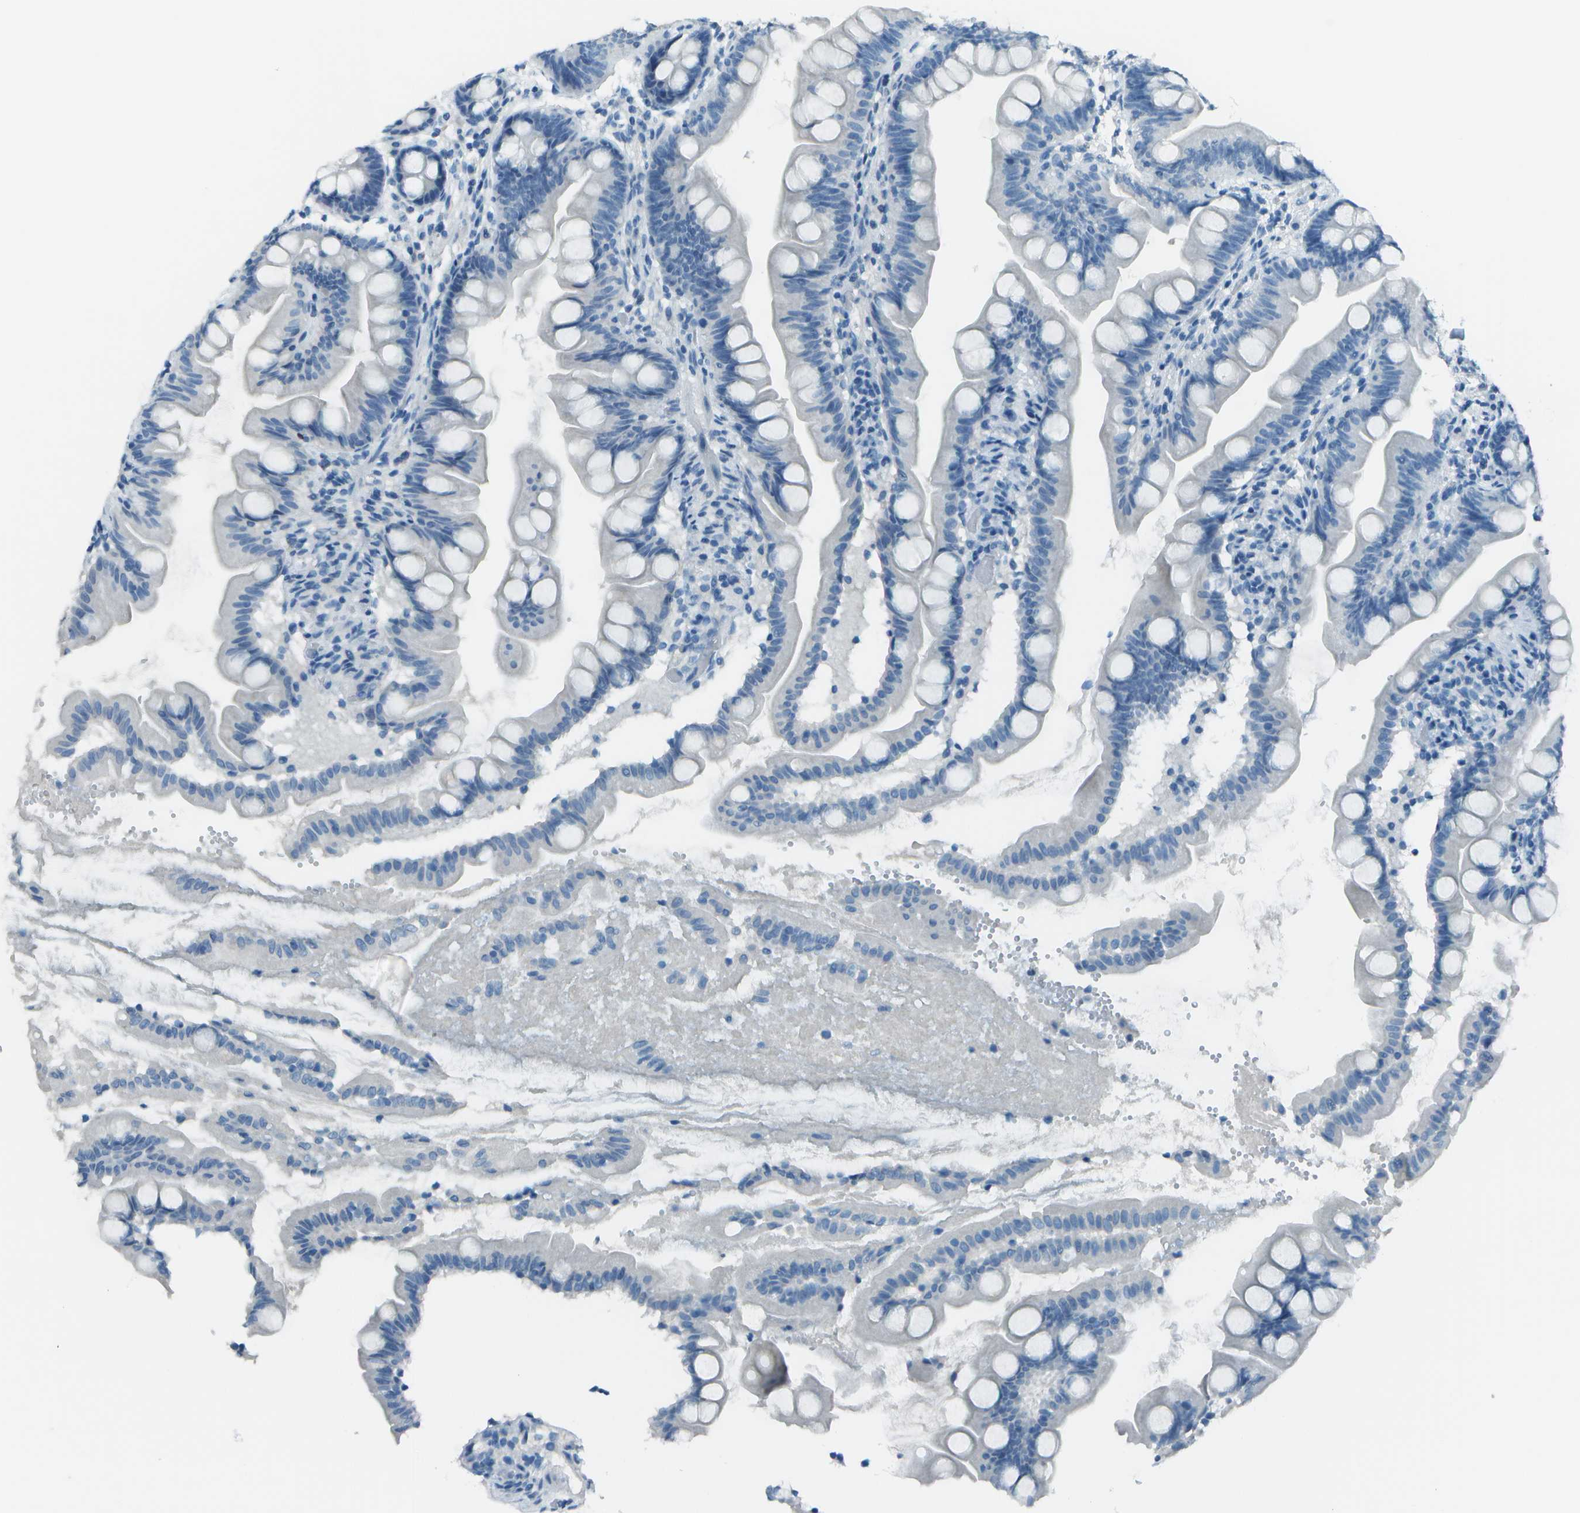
{"staining": {"intensity": "negative", "quantity": "none", "location": "none"}, "tissue": "small intestine", "cell_type": "Glandular cells", "image_type": "normal", "snomed": [{"axis": "morphology", "description": "Normal tissue, NOS"}, {"axis": "topography", "description": "Small intestine"}], "caption": "This is an immunohistochemistry (IHC) image of benign small intestine. There is no staining in glandular cells.", "gene": "FGF1", "patient": {"sex": "female", "age": 56}}